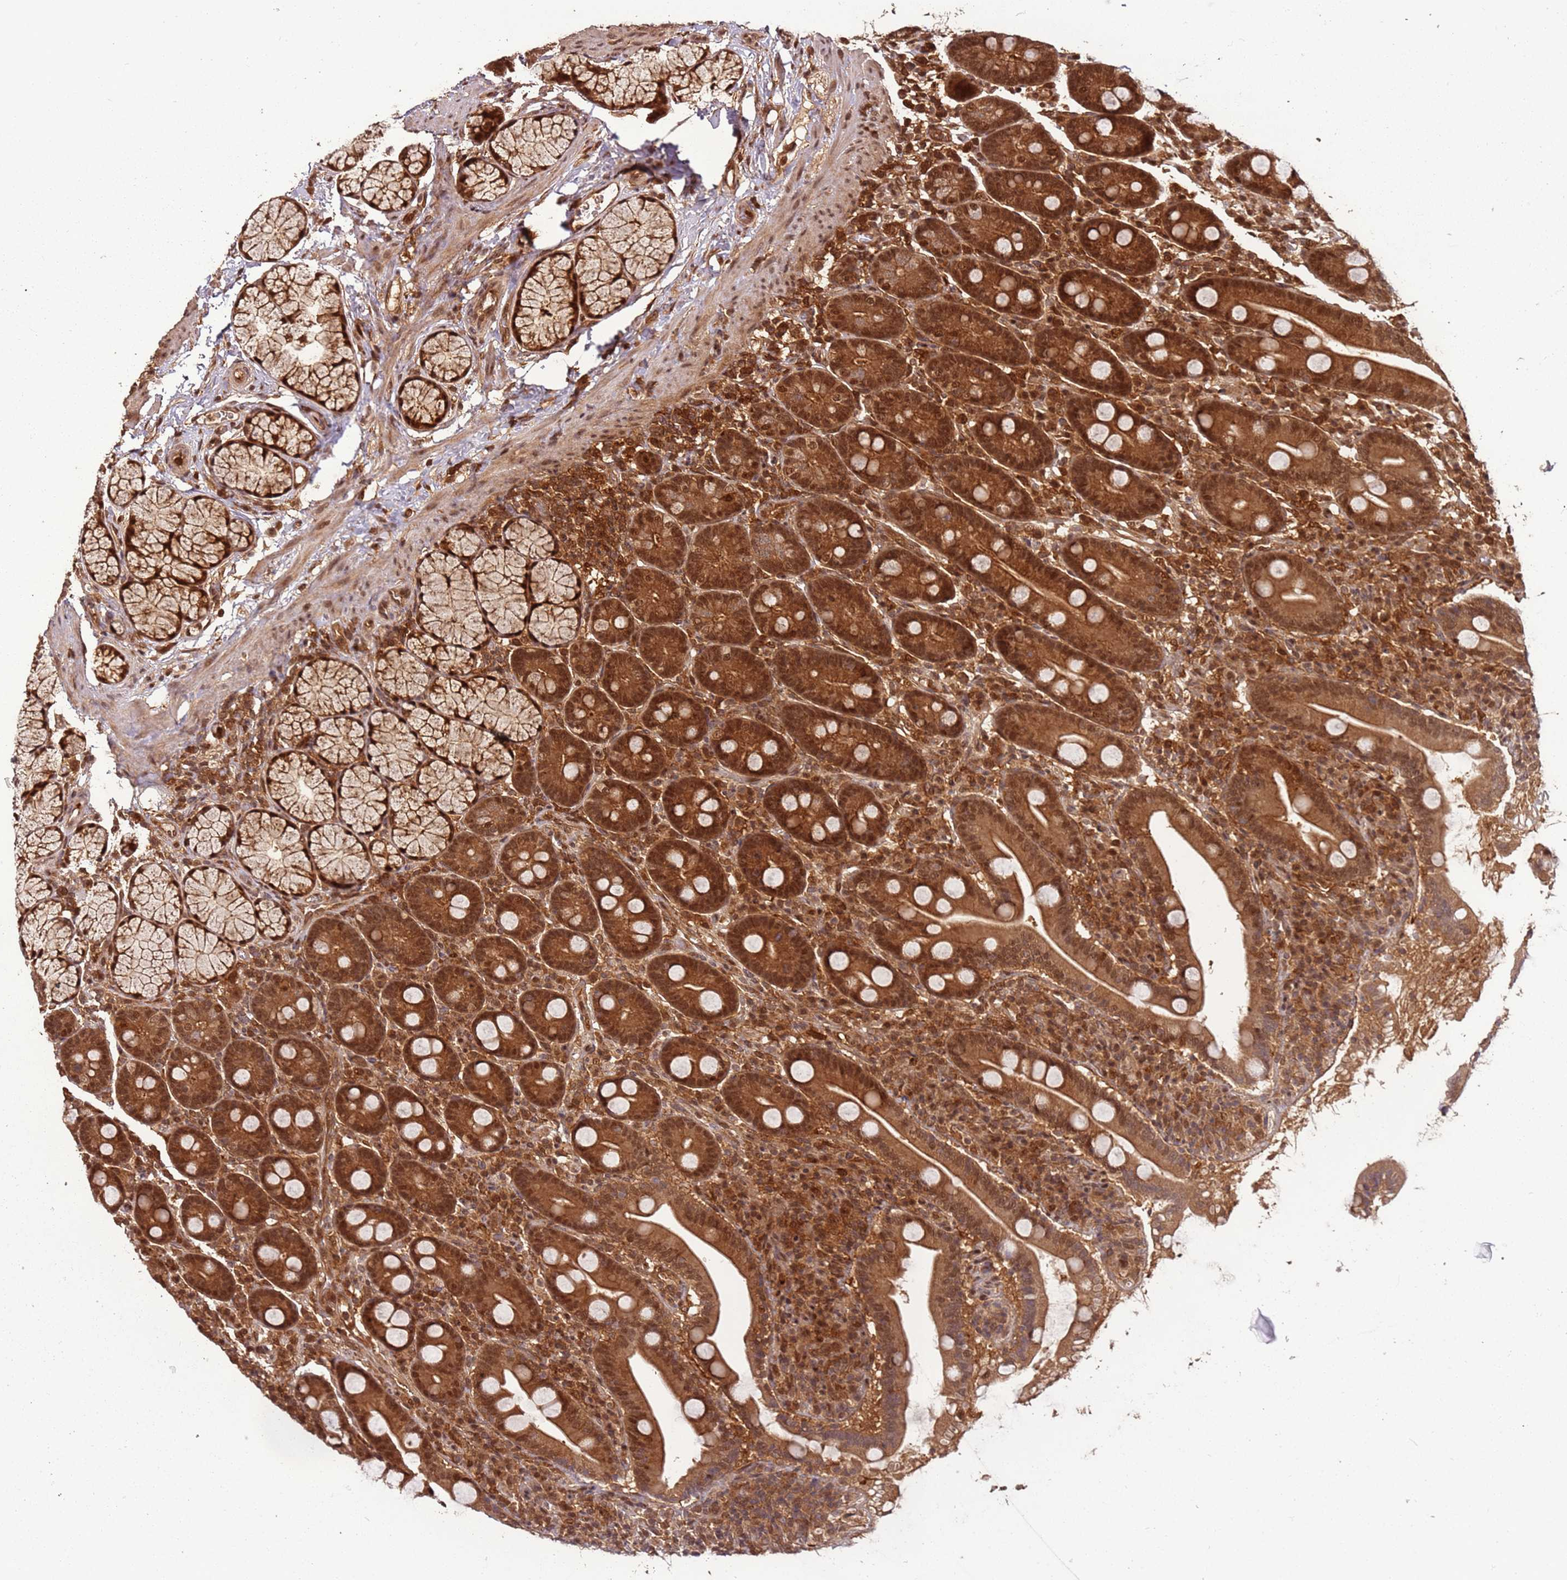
{"staining": {"intensity": "strong", "quantity": ">75%", "location": "cytoplasmic/membranous,nuclear"}, "tissue": "duodenum", "cell_type": "Glandular cells", "image_type": "normal", "snomed": [{"axis": "morphology", "description": "Normal tissue, NOS"}, {"axis": "topography", "description": "Duodenum"}], "caption": "A brown stain shows strong cytoplasmic/membranous,nuclear positivity of a protein in glandular cells of unremarkable duodenum. (Stains: DAB in brown, nuclei in blue, Microscopy: brightfield microscopy at high magnification).", "gene": "PGLS", "patient": {"sex": "male", "age": 35}}